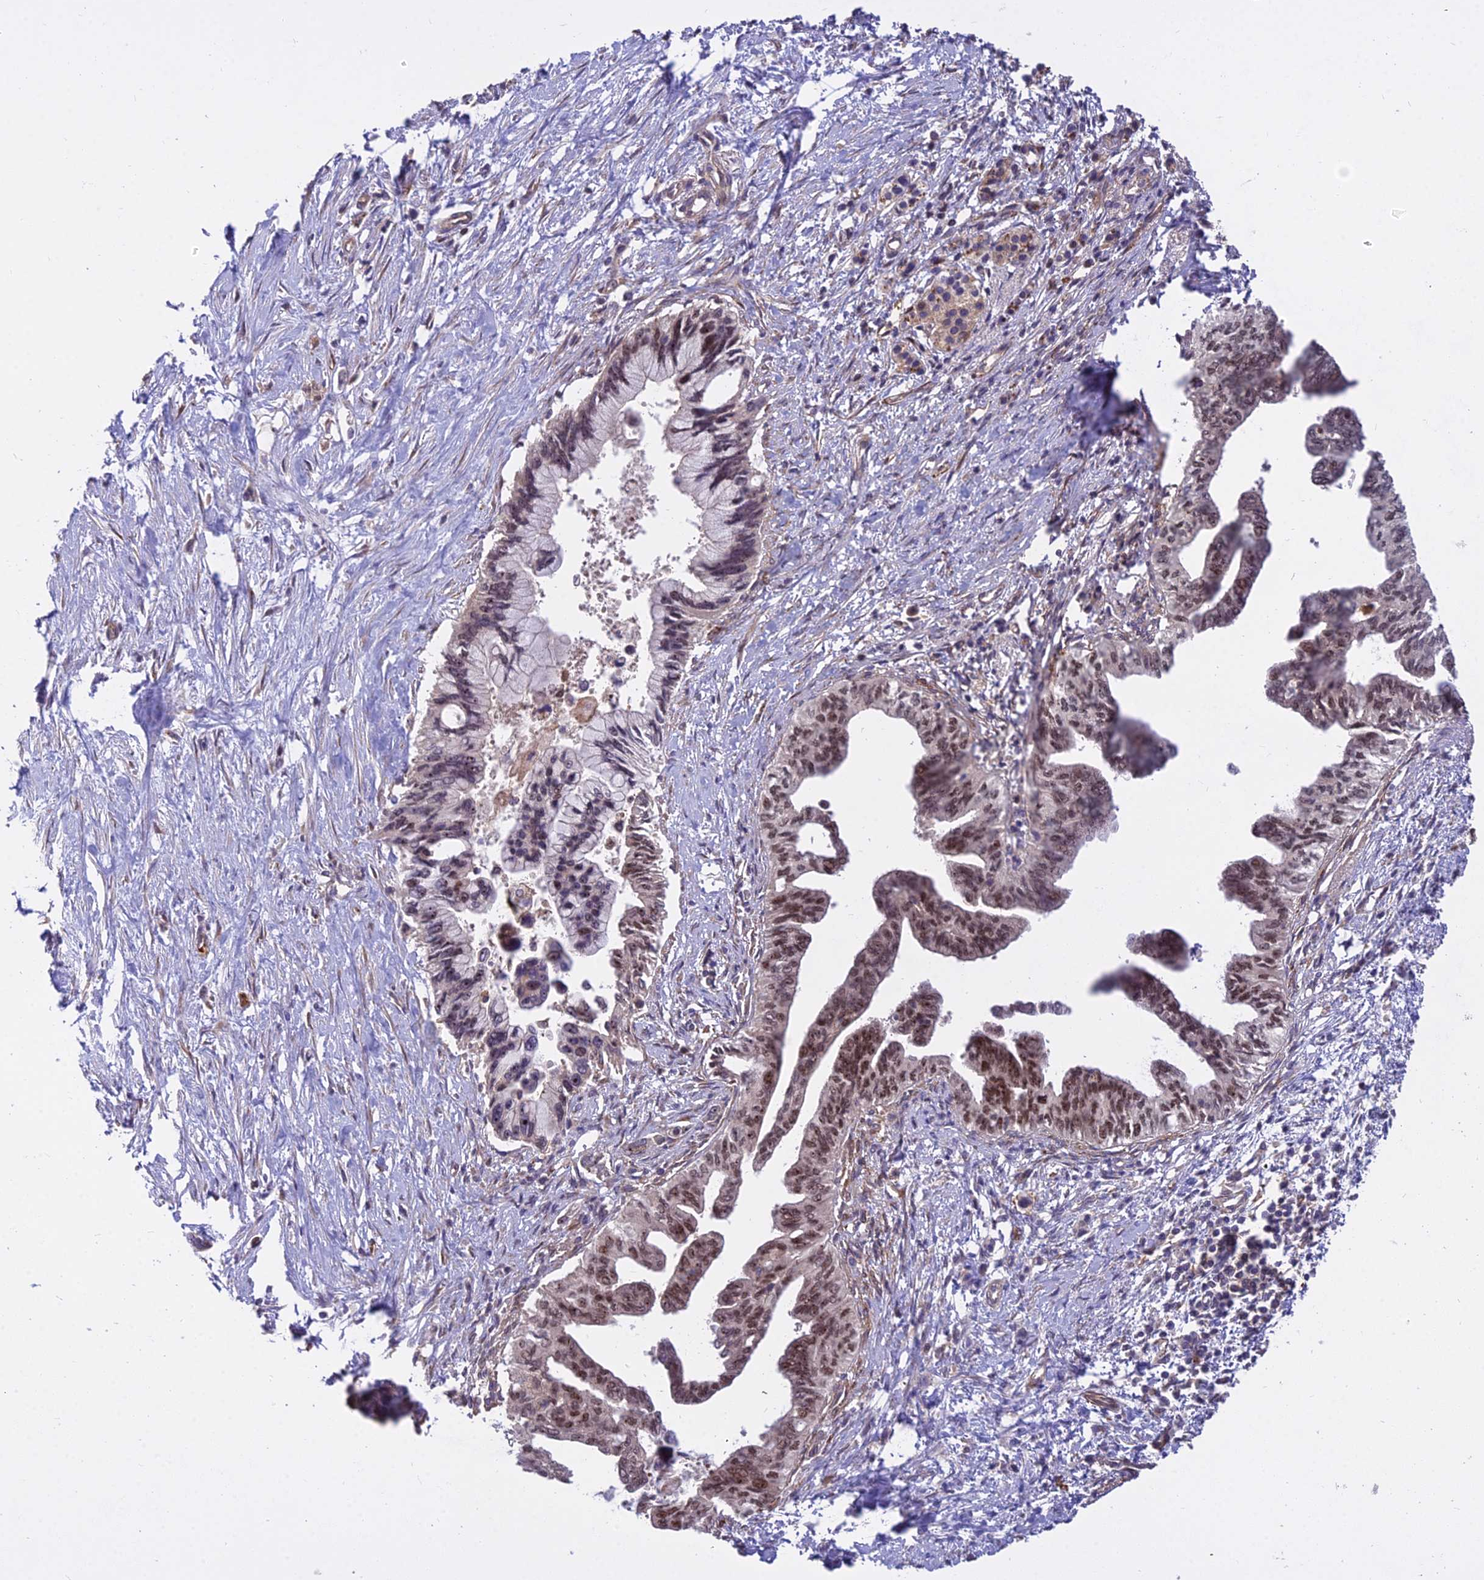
{"staining": {"intensity": "moderate", "quantity": "25%-75%", "location": "nuclear"}, "tissue": "pancreatic cancer", "cell_type": "Tumor cells", "image_type": "cancer", "snomed": [{"axis": "morphology", "description": "Adenocarcinoma, NOS"}, {"axis": "topography", "description": "Pancreas"}], "caption": "Approximately 25%-75% of tumor cells in pancreatic cancer display moderate nuclear protein positivity as visualized by brown immunohistochemical staining.", "gene": "TCEA3", "patient": {"sex": "female", "age": 83}}